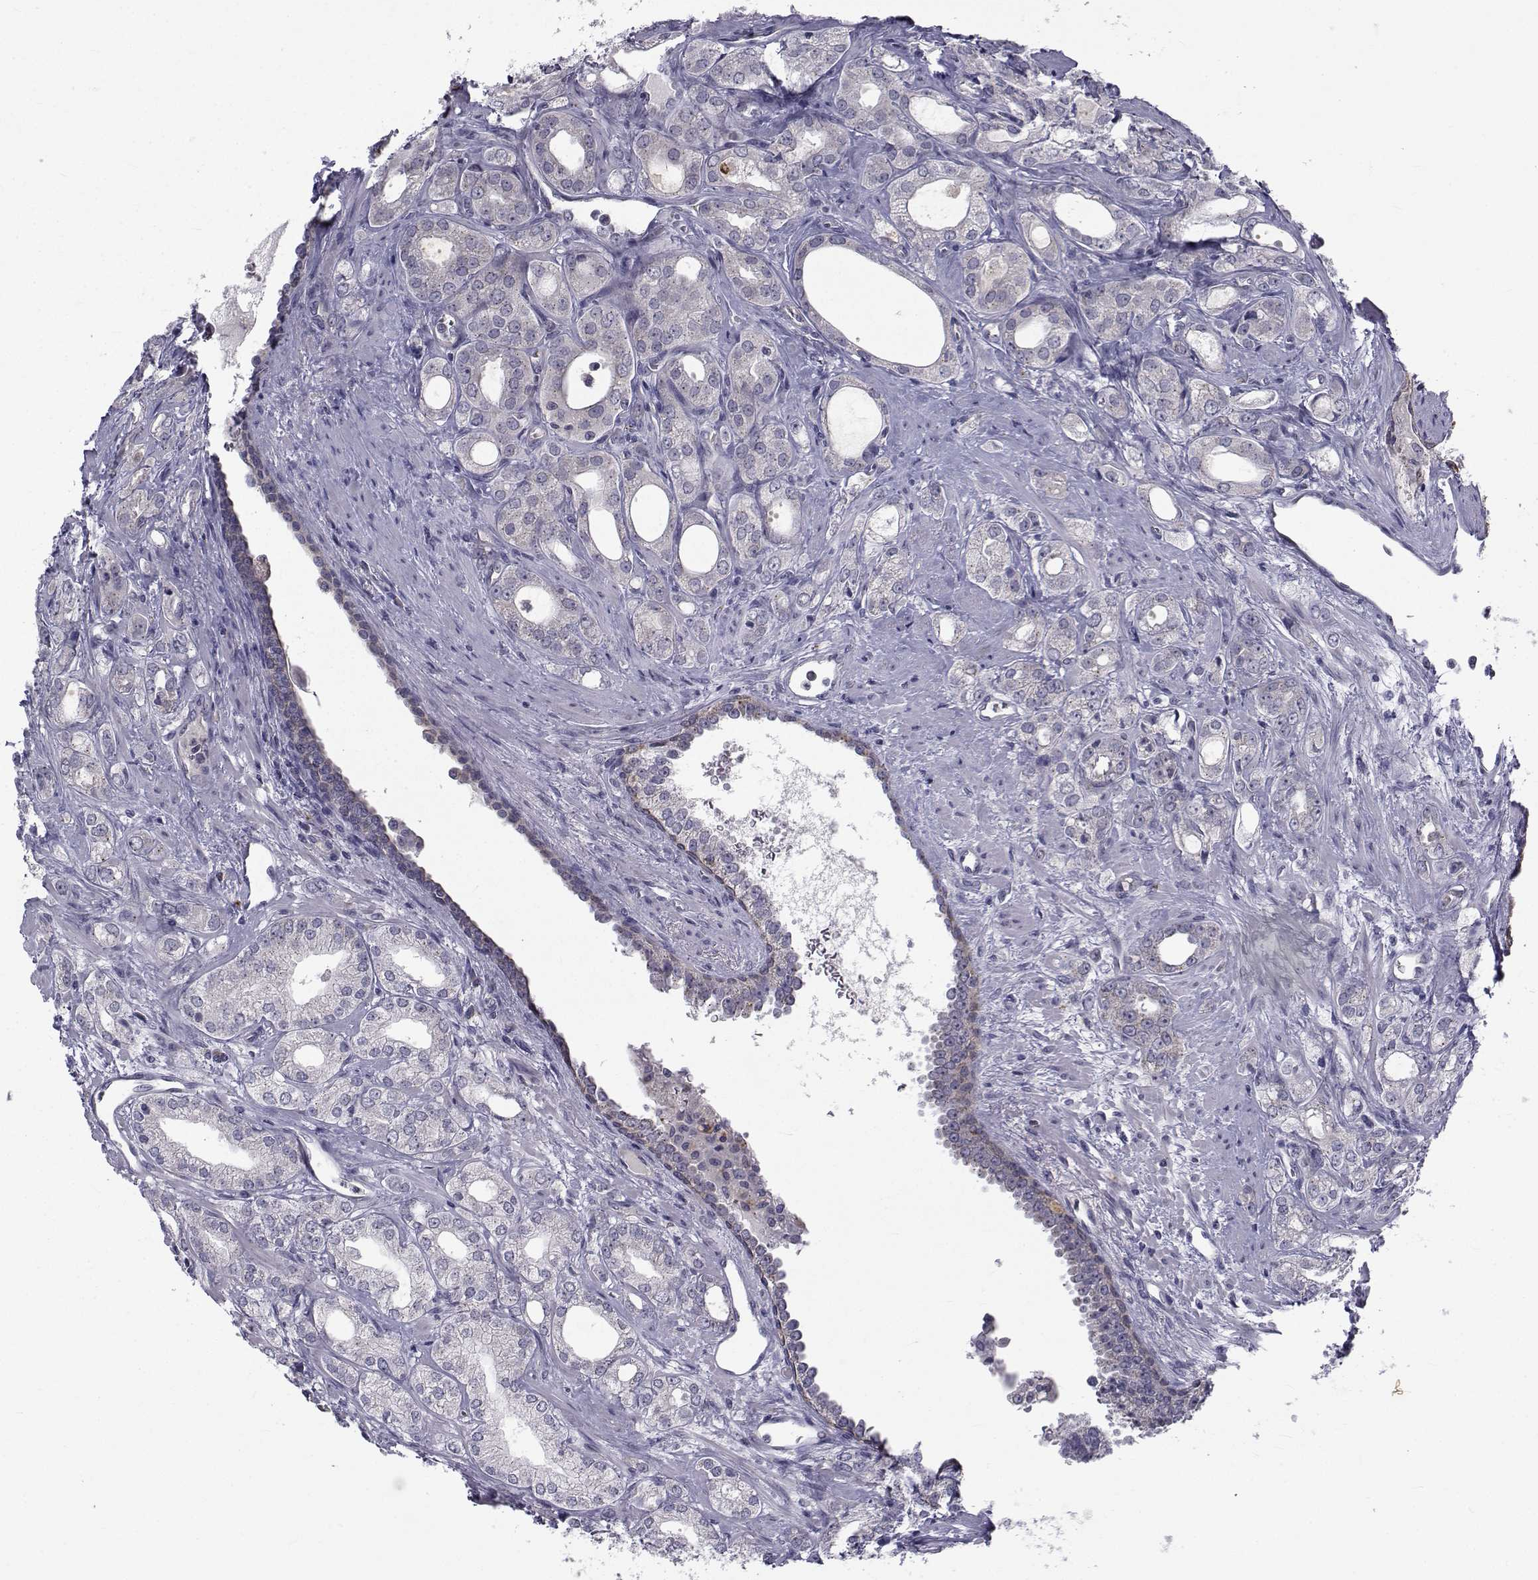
{"staining": {"intensity": "negative", "quantity": "none", "location": "none"}, "tissue": "prostate cancer", "cell_type": "Tumor cells", "image_type": "cancer", "snomed": [{"axis": "morphology", "description": "Adenocarcinoma, NOS"}, {"axis": "morphology", "description": "Adenocarcinoma, High grade"}, {"axis": "topography", "description": "Prostate"}], "caption": "A high-resolution micrograph shows IHC staining of prostate adenocarcinoma, which displays no significant positivity in tumor cells.", "gene": "ANGPT1", "patient": {"sex": "male", "age": 70}}